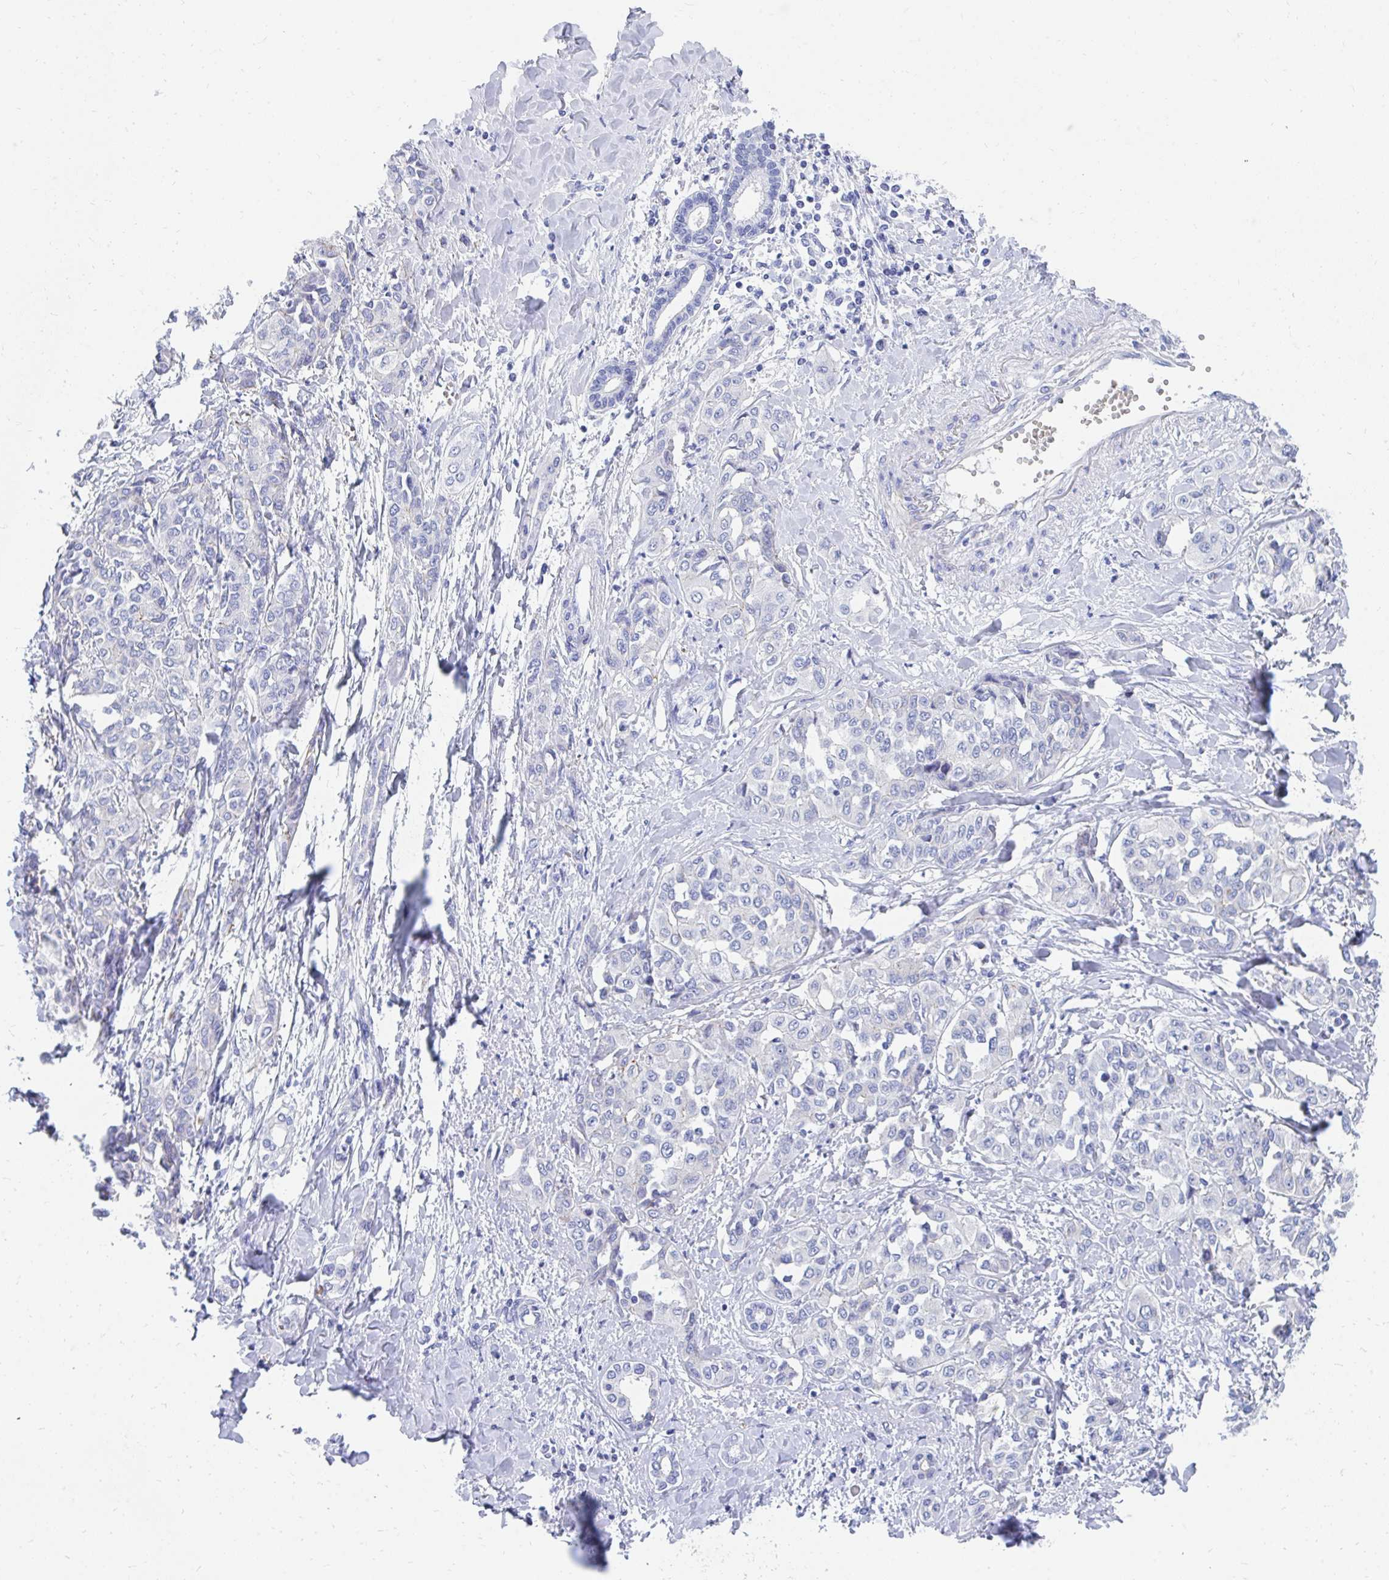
{"staining": {"intensity": "negative", "quantity": "none", "location": "none"}, "tissue": "liver cancer", "cell_type": "Tumor cells", "image_type": "cancer", "snomed": [{"axis": "morphology", "description": "Cholangiocarcinoma"}, {"axis": "topography", "description": "Liver"}], "caption": "There is no significant positivity in tumor cells of liver cancer (cholangiocarcinoma). Nuclei are stained in blue.", "gene": "MROH2B", "patient": {"sex": "female", "age": 77}}